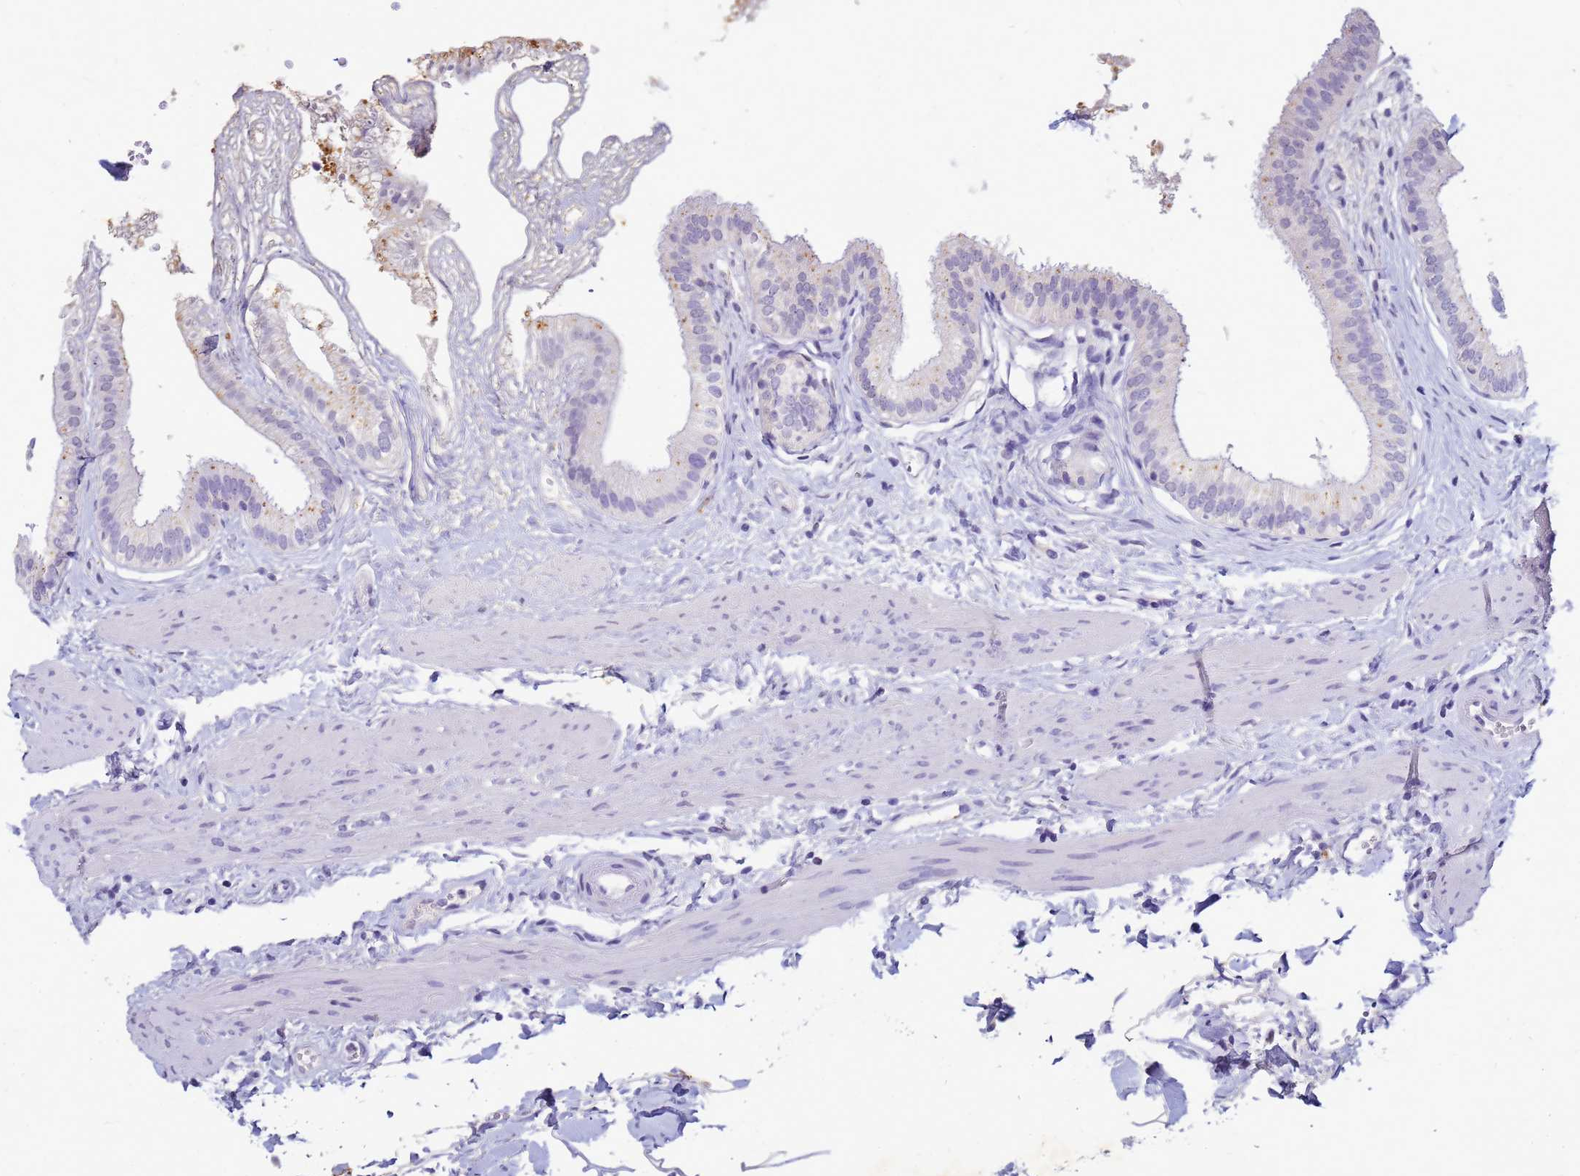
{"staining": {"intensity": "moderate", "quantity": "<25%", "location": "cytoplasmic/membranous"}, "tissue": "gallbladder", "cell_type": "Glandular cells", "image_type": "normal", "snomed": [{"axis": "morphology", "description": "Normal tissue, NOS"}, {"axis": "topography", "description": "Gallbladder"}], "caption": "Immunohistochemical staining of normal human gallbladder exhibits <25% levels of moderate cytoplasmic/membranous protein positivity in about <25% of glandular cells.", "gene": "B3GNT8", "patient": {"sex": "female", "age": 54}}